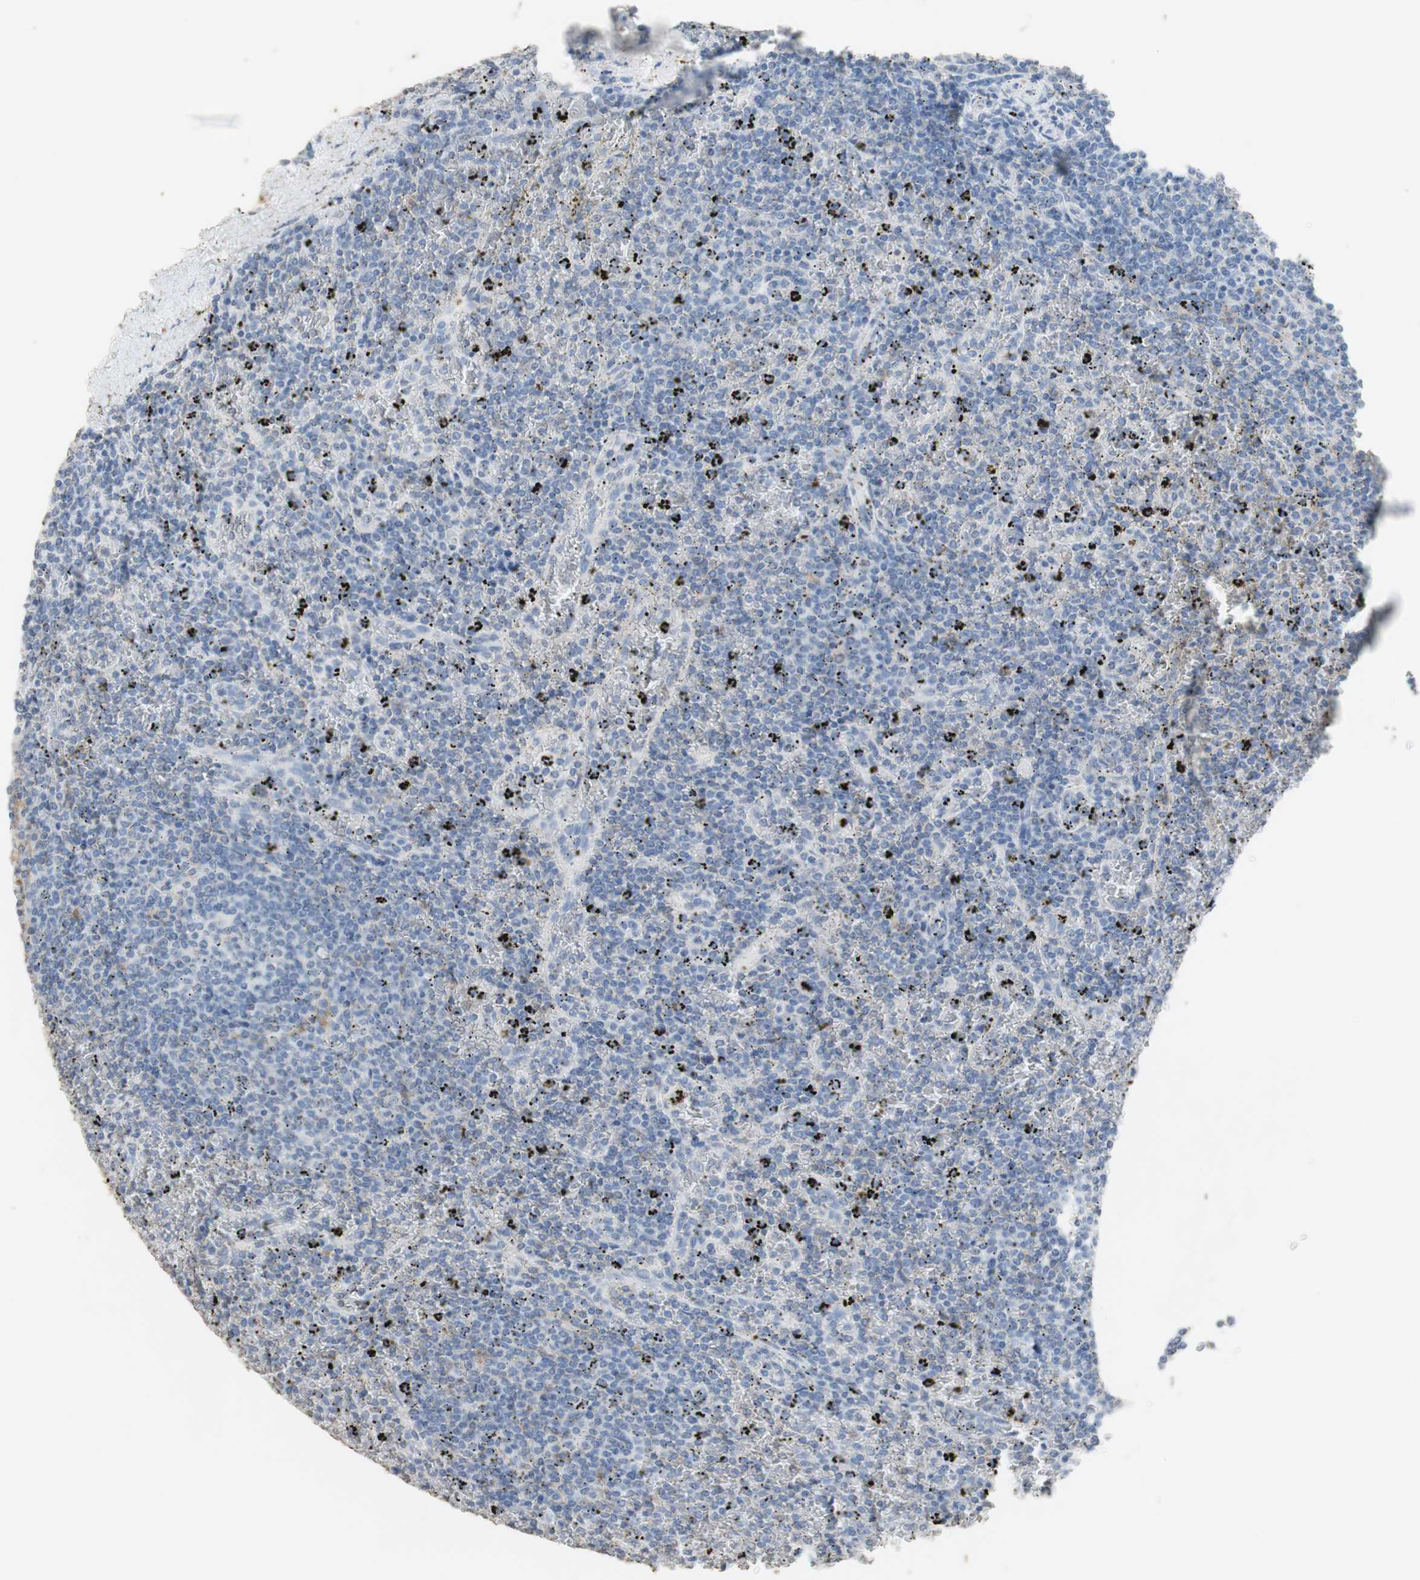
{"staining": {"intensity": "negative", "quantity": "none", "location": "none"}, "tissue": "lymphoma", "cell_type": "Tumor cells", "image_type": "cancer", "snomed": [{"axis": "morphology", "description": "Malignant lymphoma, non-Hodgkin's type, Low grade"}, {"axis": "topography", "description": "Spleen"}], "caption": "DAB (3,3'-diaminobenzidine) immunohistochemical staining of human lymphoma shows no significant expression in tumor cells.", "gene": "L1CAM", "patient": {"sex": "female", "age": 77}}